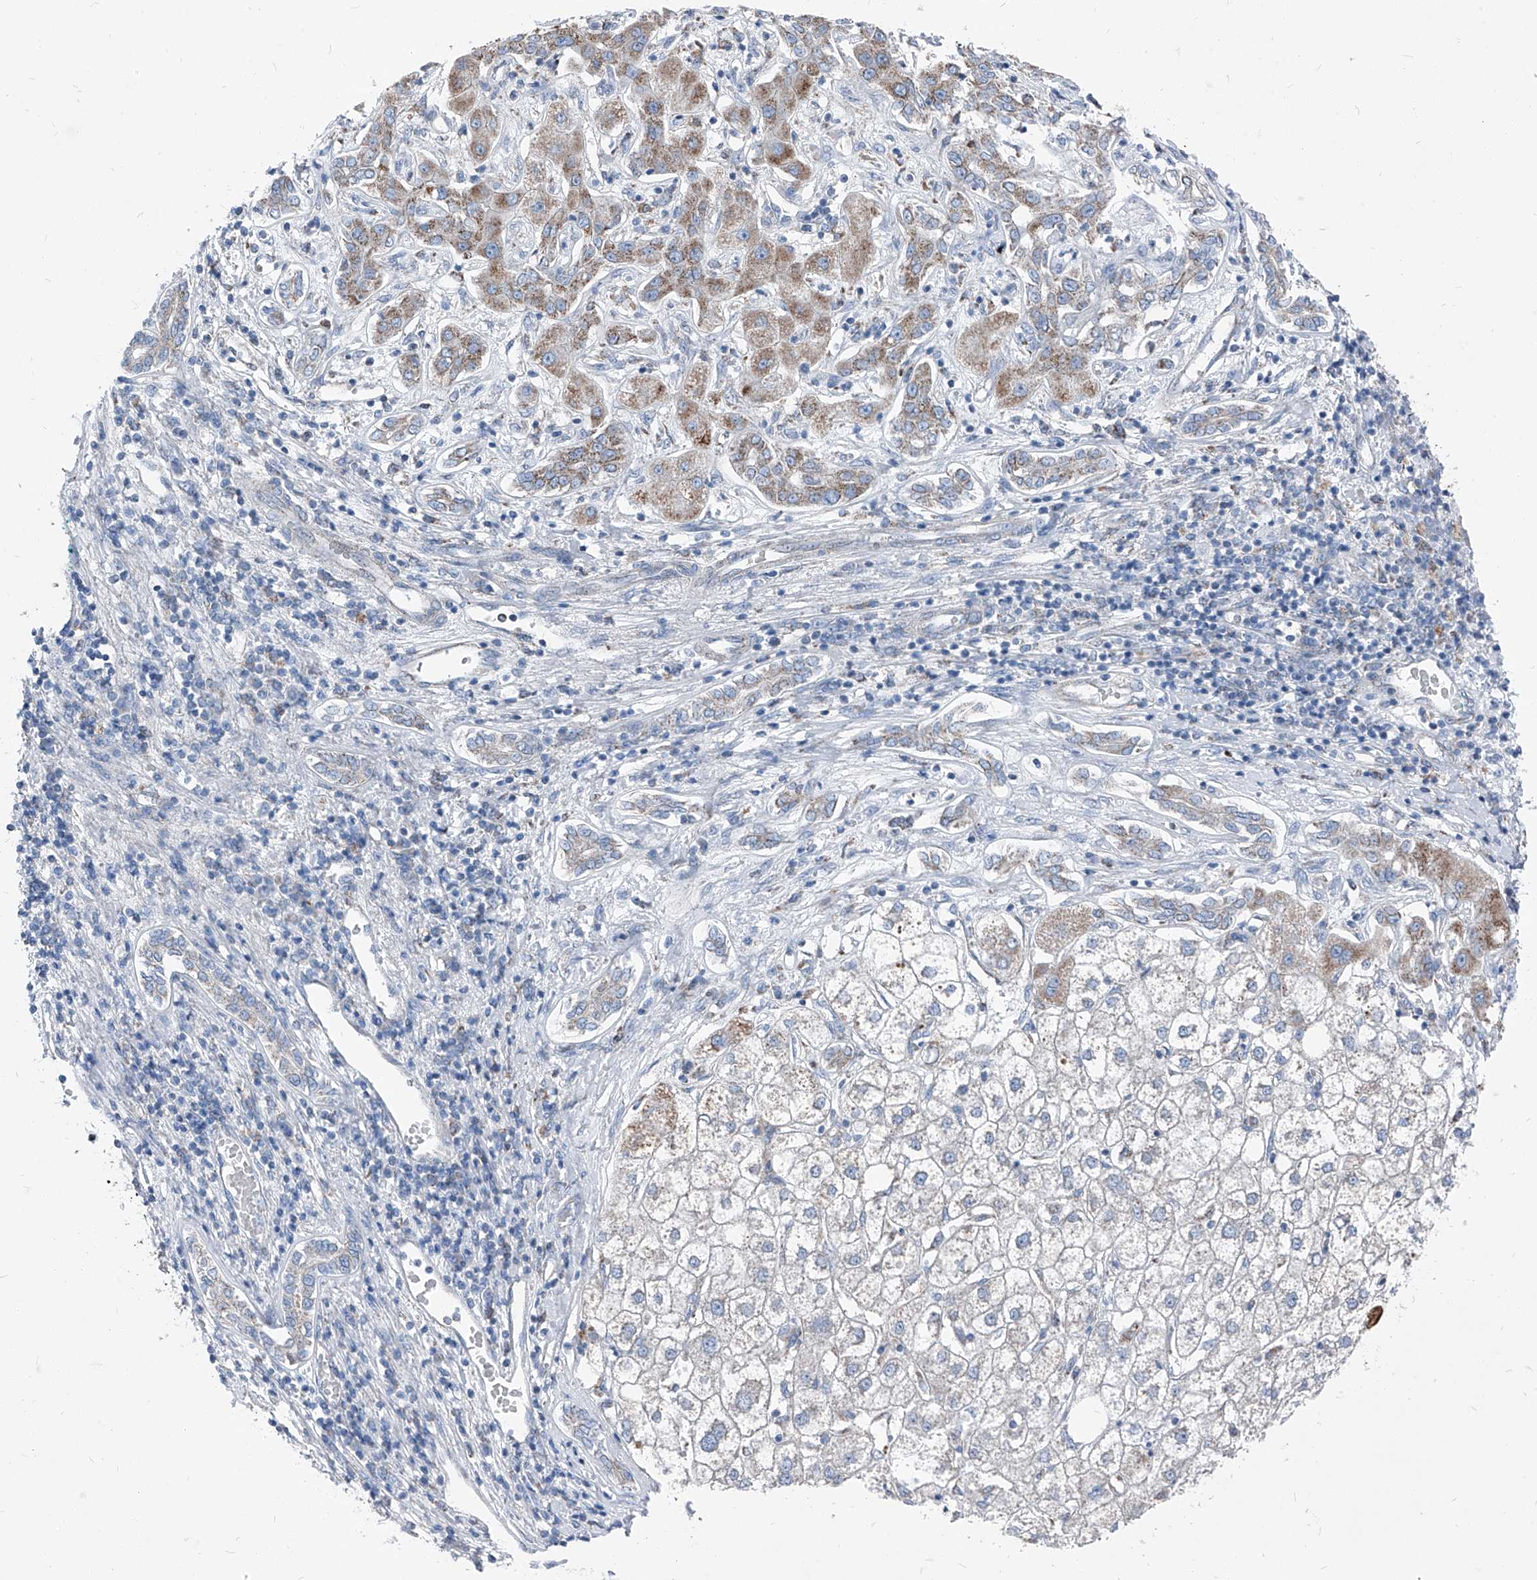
{"staining": {"intensity": "weak", "quantity": "<25%", "location": "cytoplasmic/membranous"}, "tissue": "liver cancer", "cell_type": "Tumor cells", "image_type": "cancer", "snomed": [{"axis": "morphology", "description": "Carcinoma, Hepatocellular, NOS"}, {"axis": "topography", "description": "Liver"}], "caption": "A micrograph of human liver hepatocellular carcinoma is negative for staining in tumor cells.", "gene": "AGPS", "patient": {"sex": "male", "age": 65}}